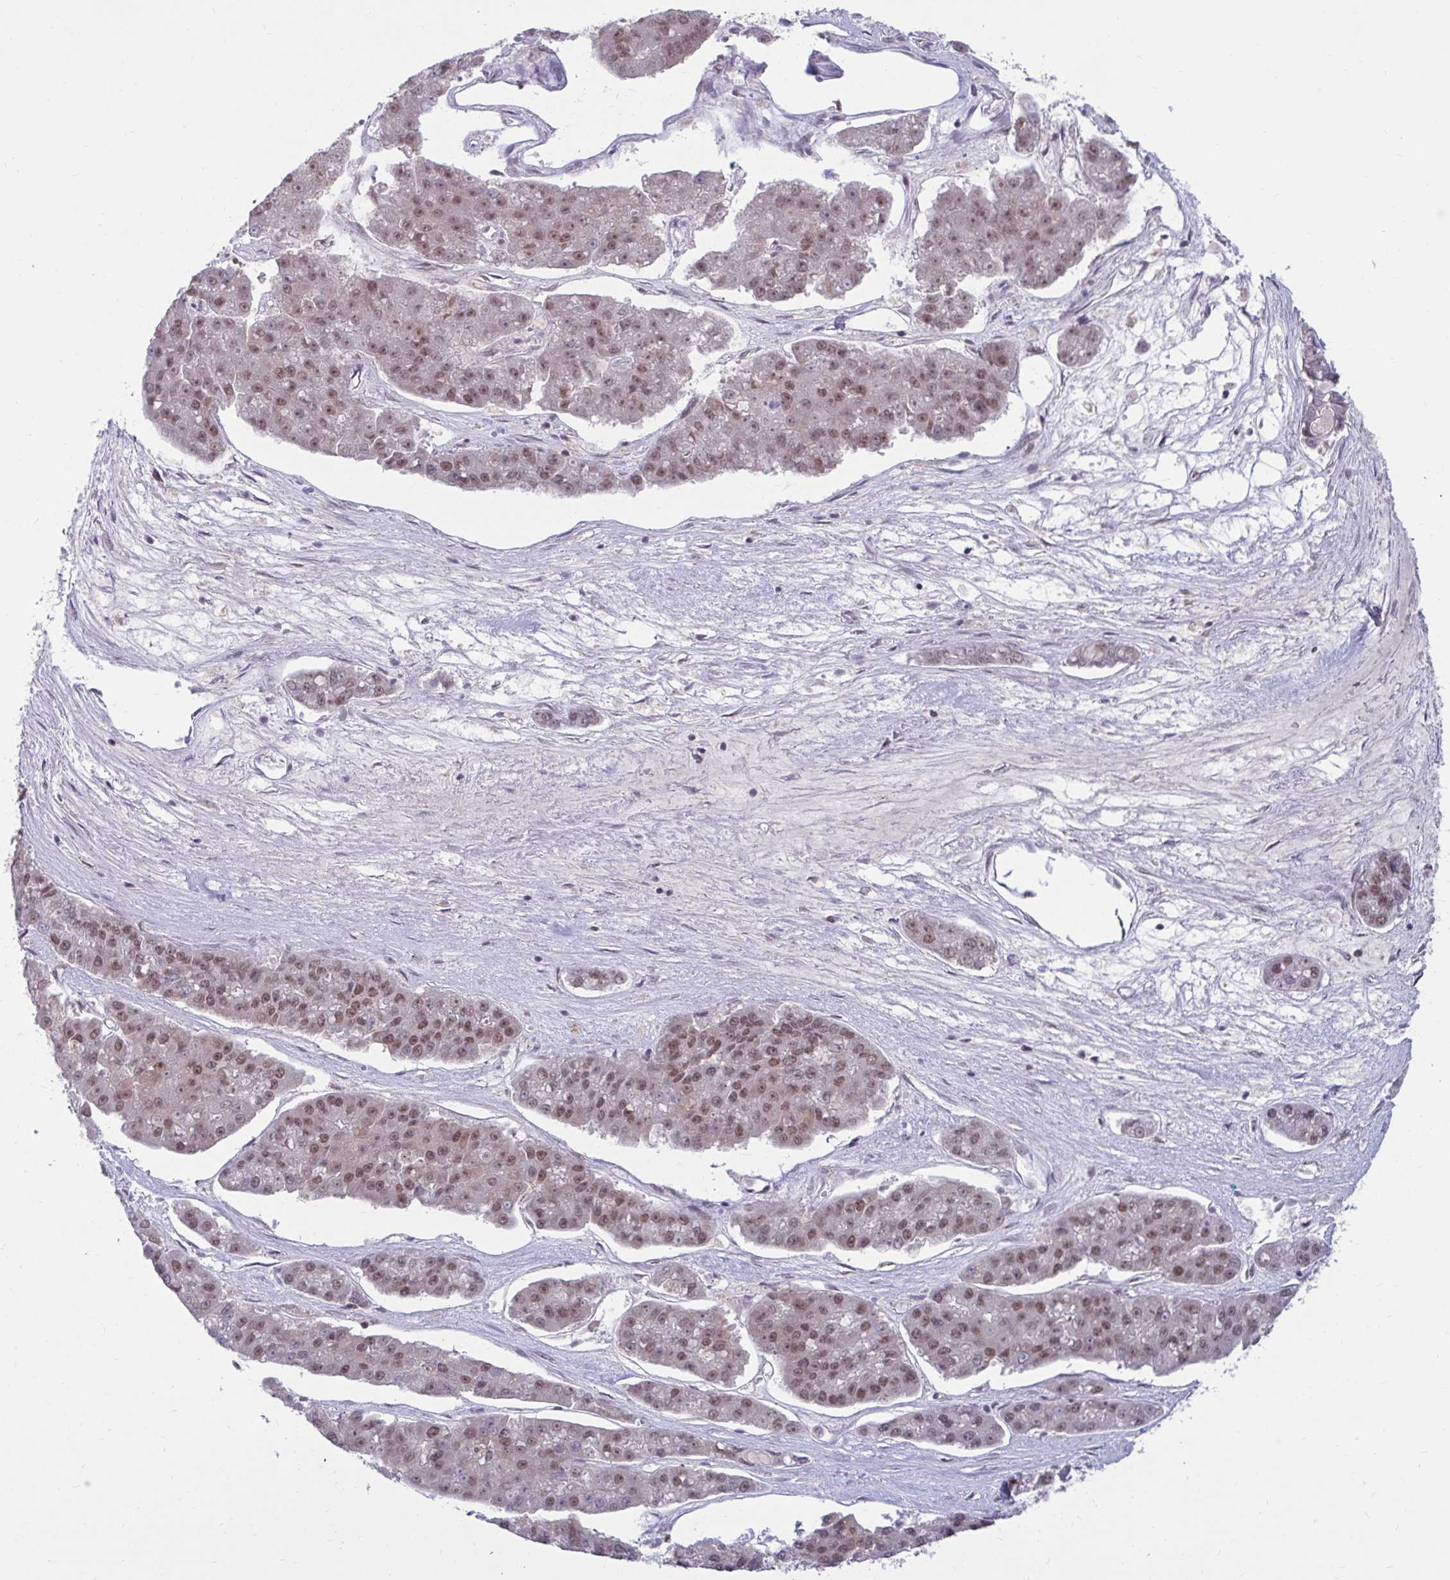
{"staining": {"intensity": "weak", "quantity": ">75%", "location": "nuclear"}, "tissue": "pancreatic cancer", "cell_type": "Tumor cells", "image_type": "cancer", "snomed": [{"axis": "morphology", "description": "Adenocarcinoma, NOS"}, {"axis": "topography", "description": "Pancreas"}], "caption": "High-power microscopy captured an immunohistochemistry (IHC) micrograph of pancreatic cancer (adenocarcinoma), revealing weak nuclear positivity in about >75% of tumor cells. The staining was performed using DAB, with brown indicating positive protein expression. Nuclei are stained blue with hematoxylin.", "gene": "PHF10", "patient": {"sex": "male", "age": 50}}